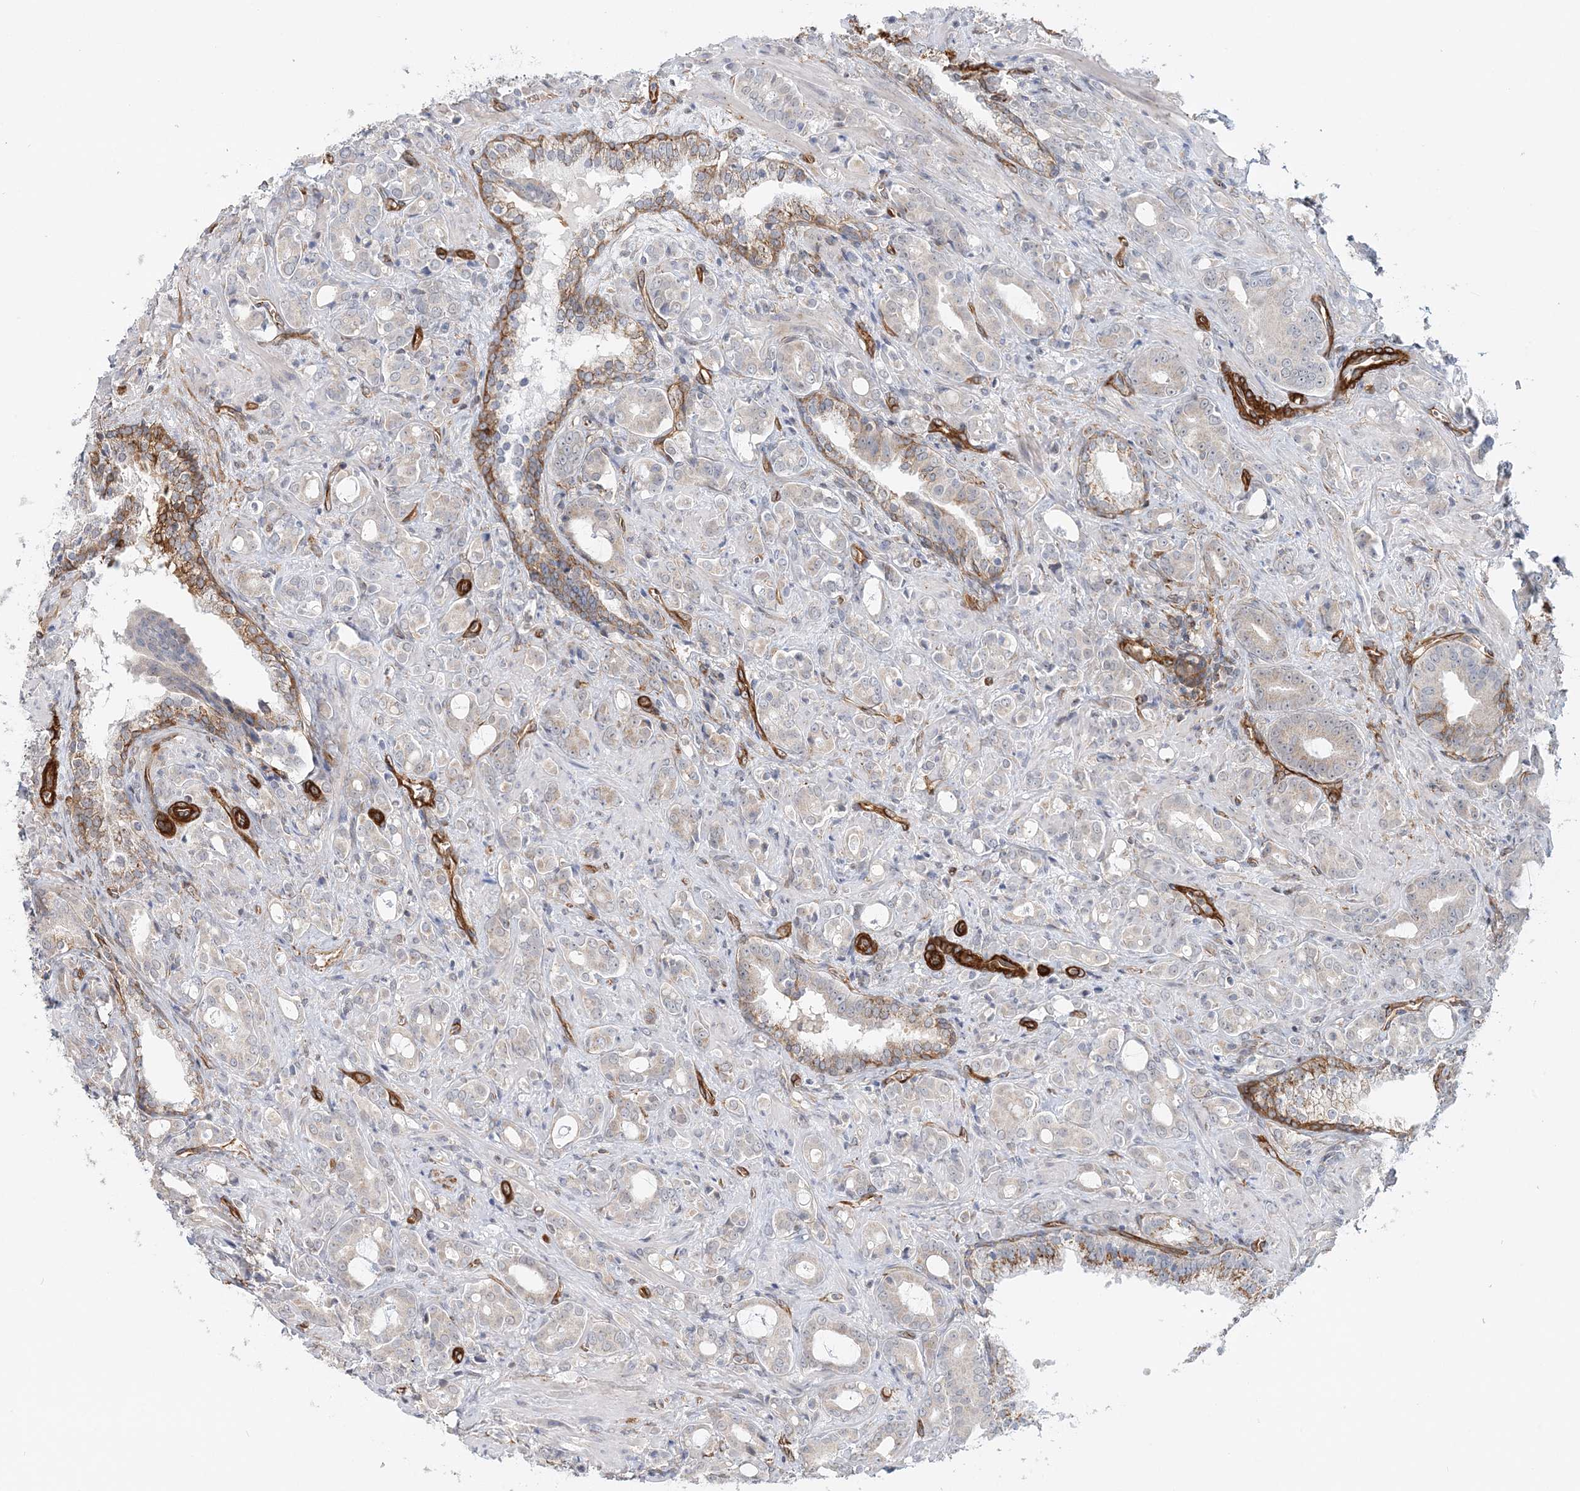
{"staining": {"intensity": "weak", "quantity": "<25%", "location": "cytoplasmic/membranous"}, "tissue": "prostate cancer", "cell_type": "Tumor cells", "image_type": "cancer", "snomed": [{"axis": "morphology", "description": "Adenocarcinoma, High grade"}, {"axis": "topography", "description": "Prostate"}], "caption": "Immunohistochemical staining of prostate cancer shows no significant staining in tumor cells. (Brightfield microscopy of DAB immunohistochemistry (IHC) at high magnification).", "gene": "AFAP1L2", "patient": {"sex": "male", "age": 72}}